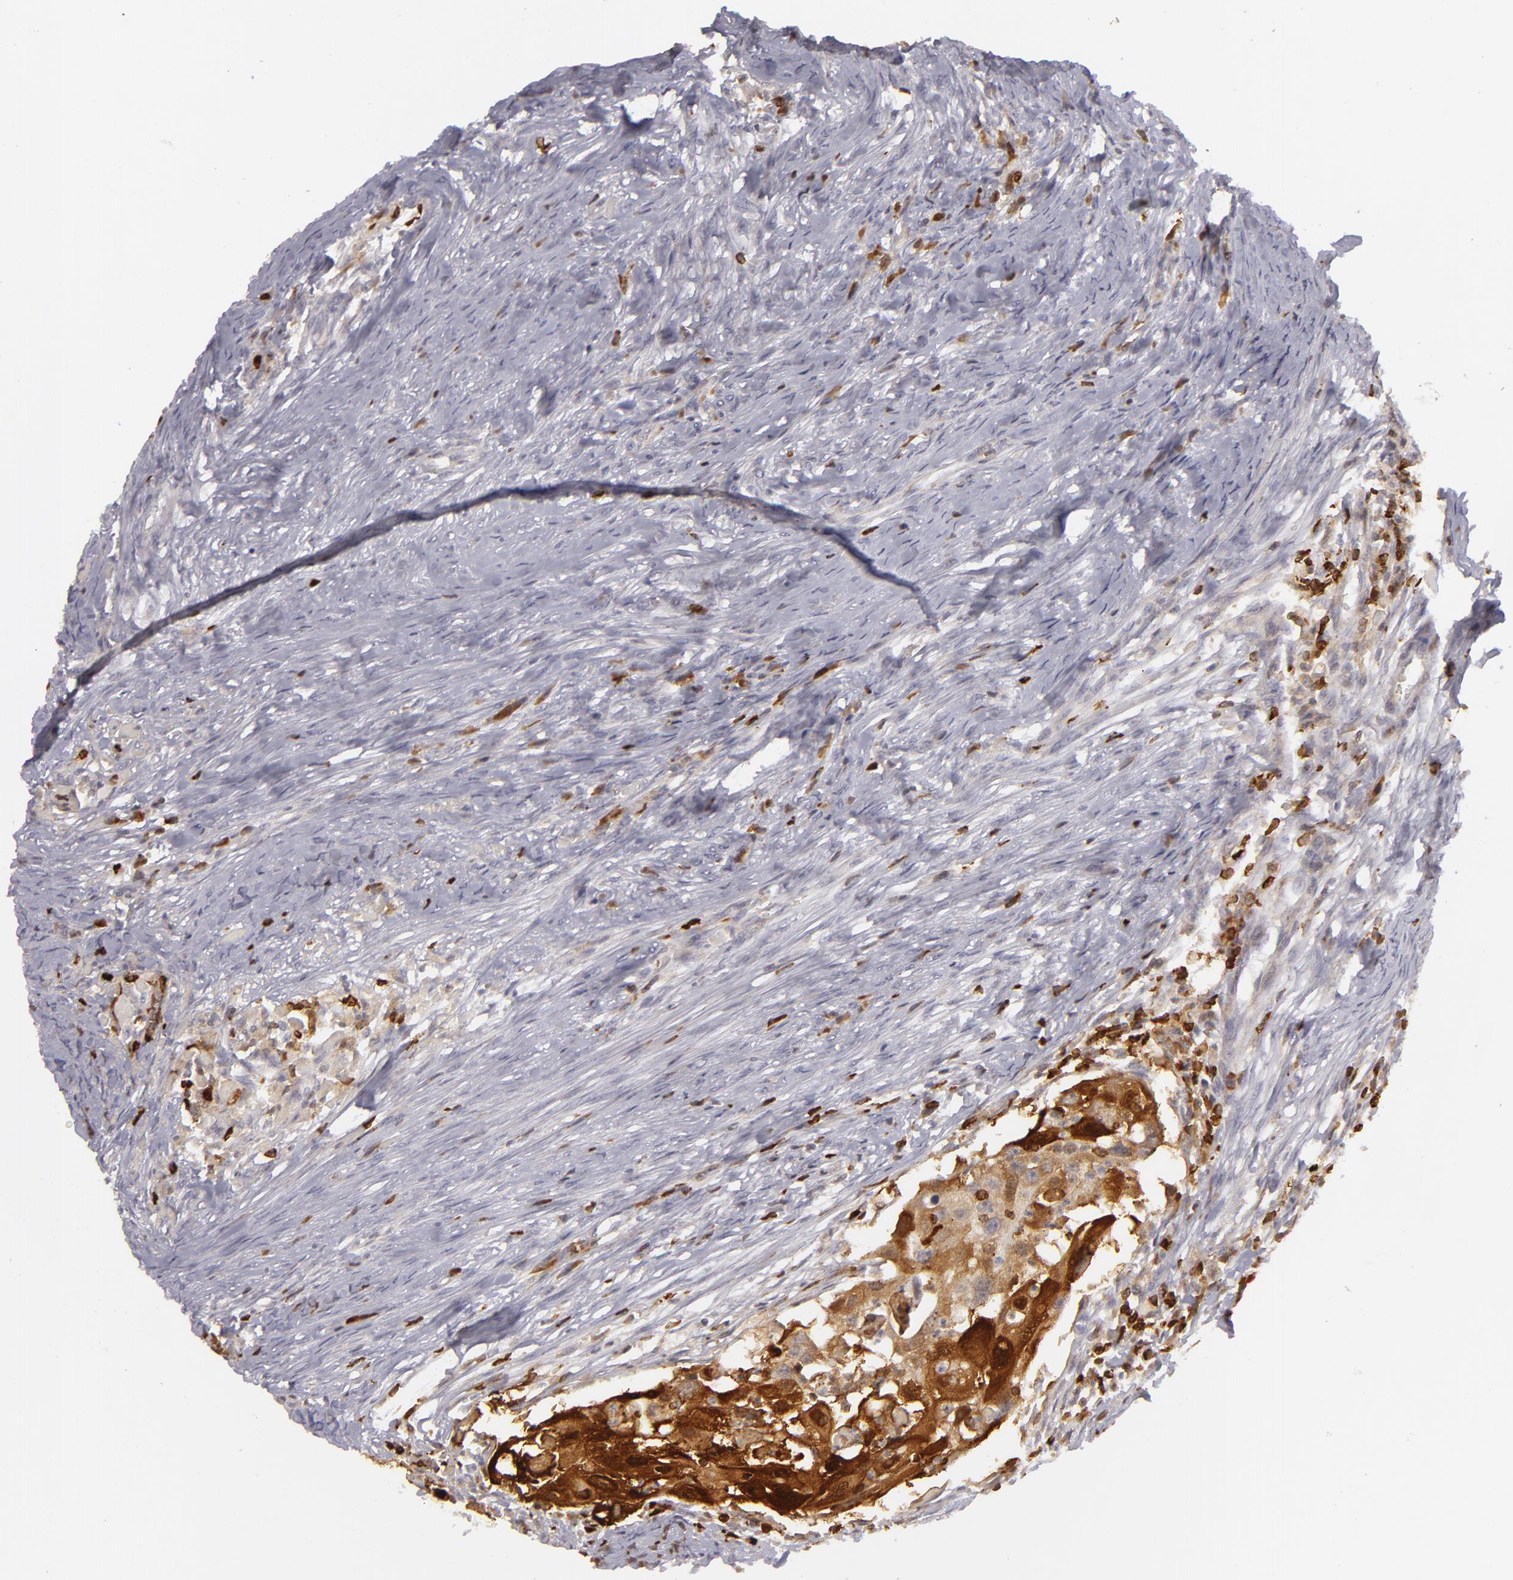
{"staining": {"intensity": "strong", "quantity": "25%-75%", "location": "cytoplasmic/membranous,nuclear"}, "tissue": "head and neck cancer", "cell_type": "Tumor cells", "image_type": "cancer", "snomed": [{"axis": "morphology", "description": "Squamous cell carcinoma, NOS"}, {"axis": "topography", "description": "Head-Neck"}], "caption": "Immunohistochemistry of head and neck squamous cell carcinoma displays high levels of strong cytoplasmic/membranous and nuclear expression in about 25%-75% of tumor cells.", "gene": "APOBEC3G", "patient": {"sex": "male", "age": 64}}